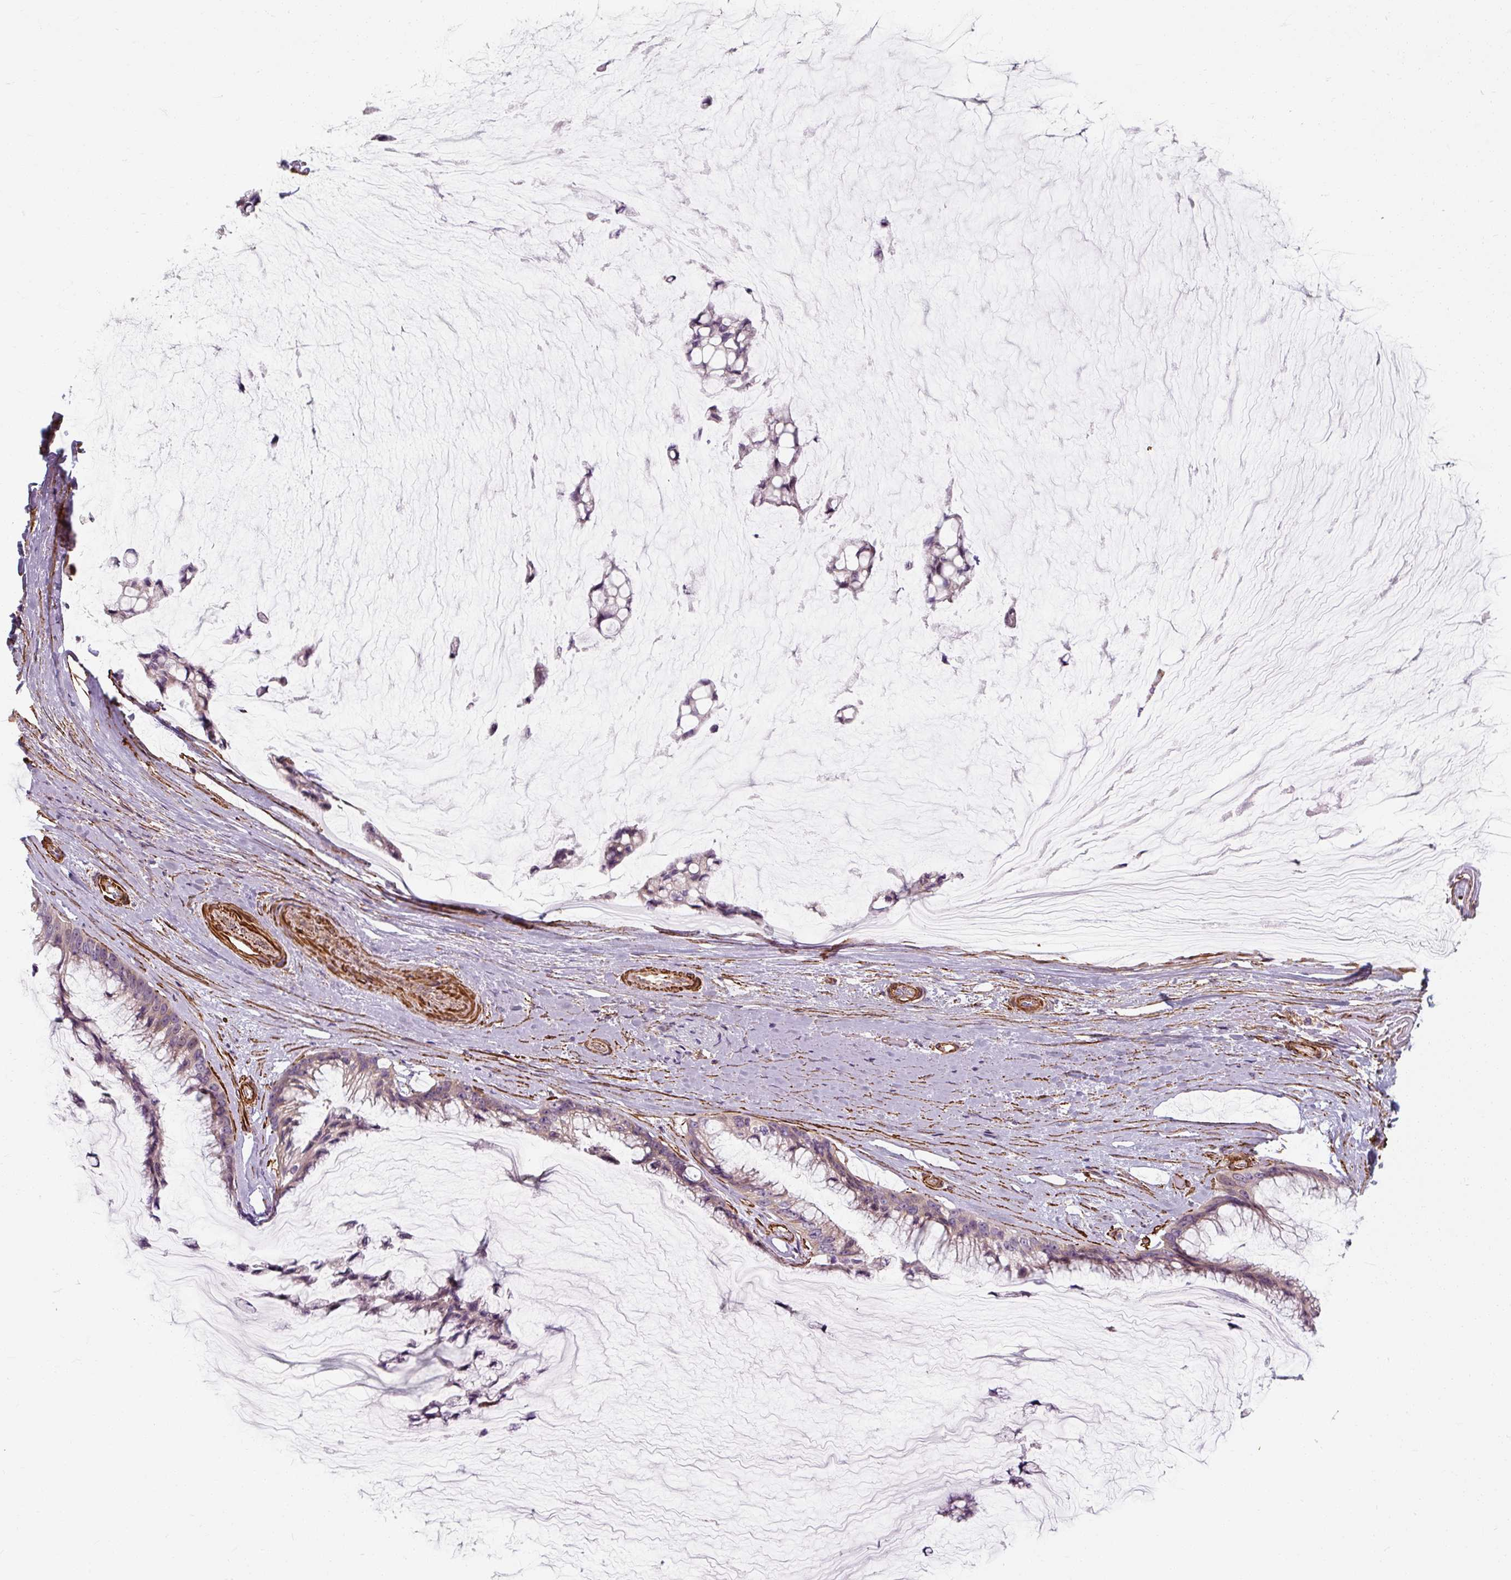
{"staining": {"intensity": "weak", "quantity": "<25%", "location": "cytoplasmic/membranous"}, "tissue": "ovarian cancer", "cell_type": "Tumor cells", "image_type": "cancer", "snomed": [{"axis": "morphology", "description": "Cystadenocarcinoma, mucinous, NOS"}, {"axis": "topography", "description": "Ovary"}], "caption": "Tumor cells show no significant protein expression in ovarian mucinous cystadenocarcinoma. (Stains: DAB immunohistochemistry with hematoxylin counter stain, Microscopy: brightfield microscopy at high magnification).", "gene": "MRPS5", "patient": {"sex": "female", "age": 39}}